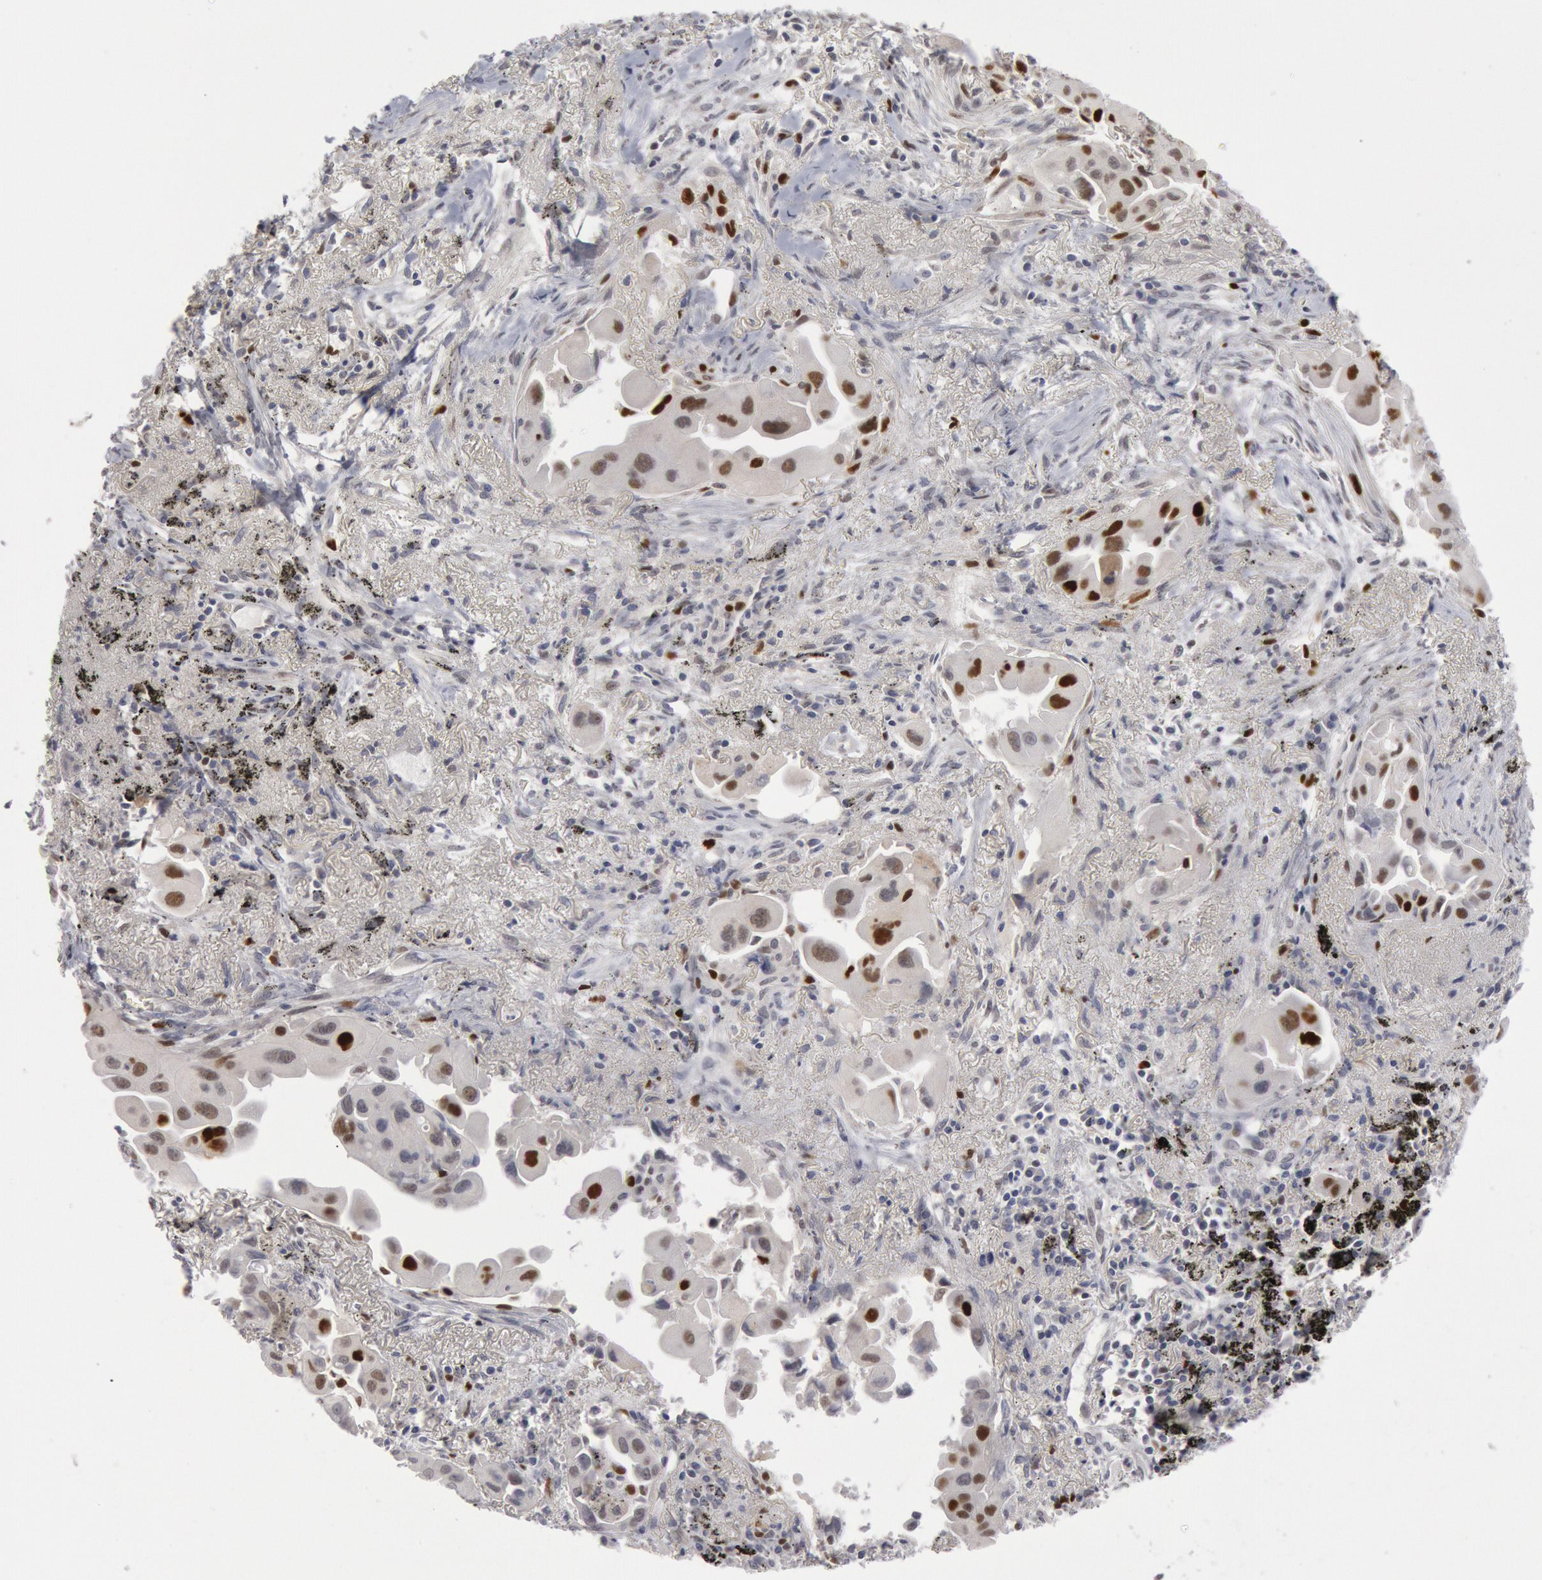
{"staining": {"intensity": "moderate", "quantity": "25%-75%", "location": "nuclear"}, "tissue": "lung cancer", "cell_type": "Tumor cells", "image_type": "cancer", "snomed": [{"axis": "morphology", "description": "Adenocarcinoma, NOS"}, {"axis": "topography", "description": "Lung"}], "caption": "IHC (DAB (3,3'-diaminobenzidine)) staining of human lung cancer demonstrates moderate nuclear protein expression in about 25%-75% of tumor cells.", "gene": "WDHD1", "patient": {"sex": "male", "age": 68}}